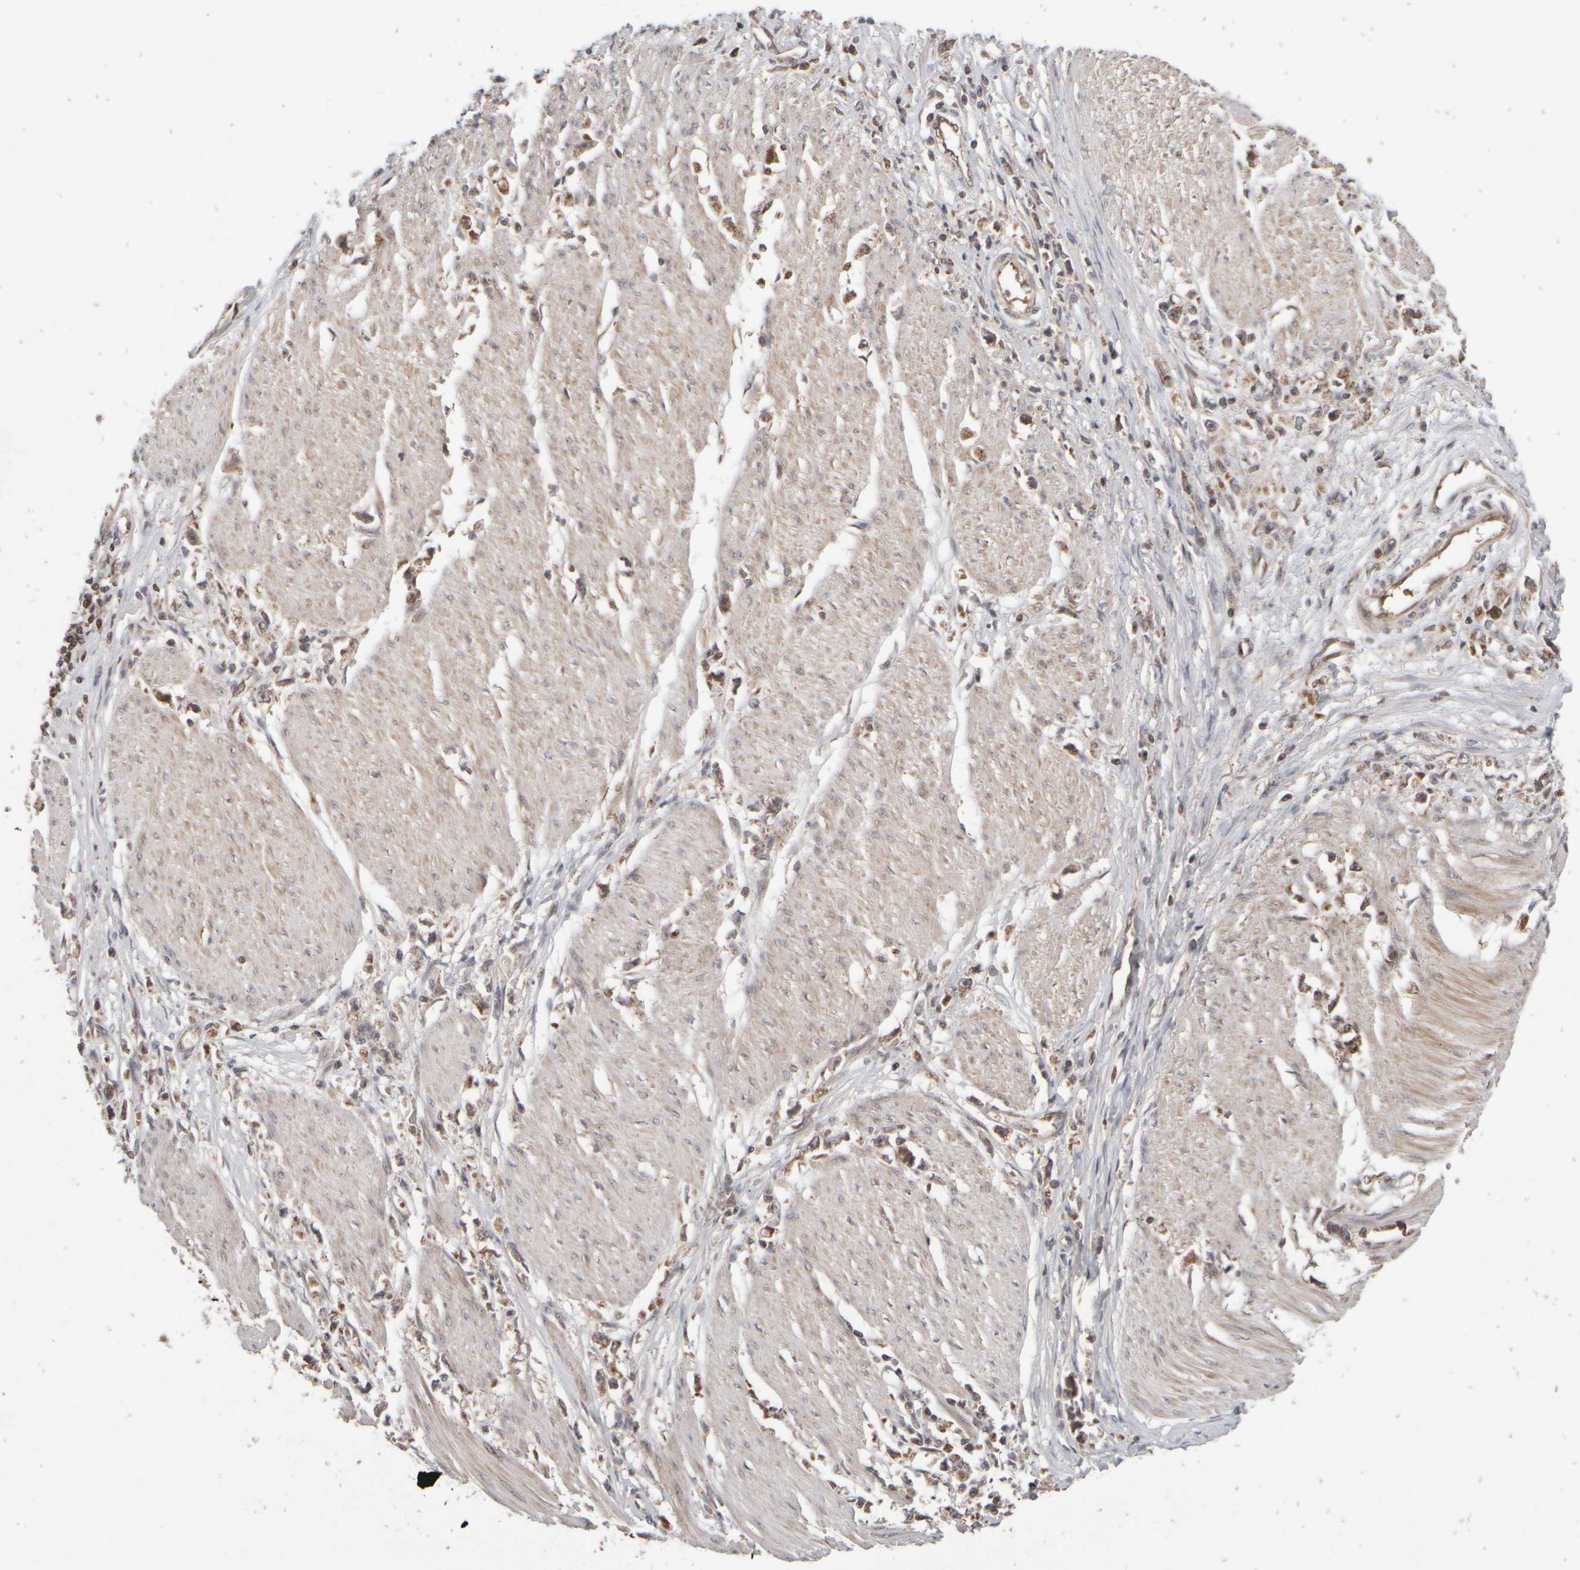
{"staining": {"intensity": "moderate", "quantity": ">75%", "location": "cytoplasmic/membranous"}, "tissue": "stomach cancer", "cell_type": "Tumor cells", "image_type": "cancer", "snomed": [{"axis": "morphology", "description": "Adenocarcinoma, NOS"}, {"axis": "topography", "description": "Stomach"}], "caption": "A brown stain highlights moderate cytoplasmic/membranous expression of a protein in stomach adenocarcinoma tumor cells. The protein is stained brown, and the nuclei are stained in blue (DAB IHC with brightfield microscopy, high magnification).", "gene": "ABHD11", "patient": {"sex": "female", "age": 59}}